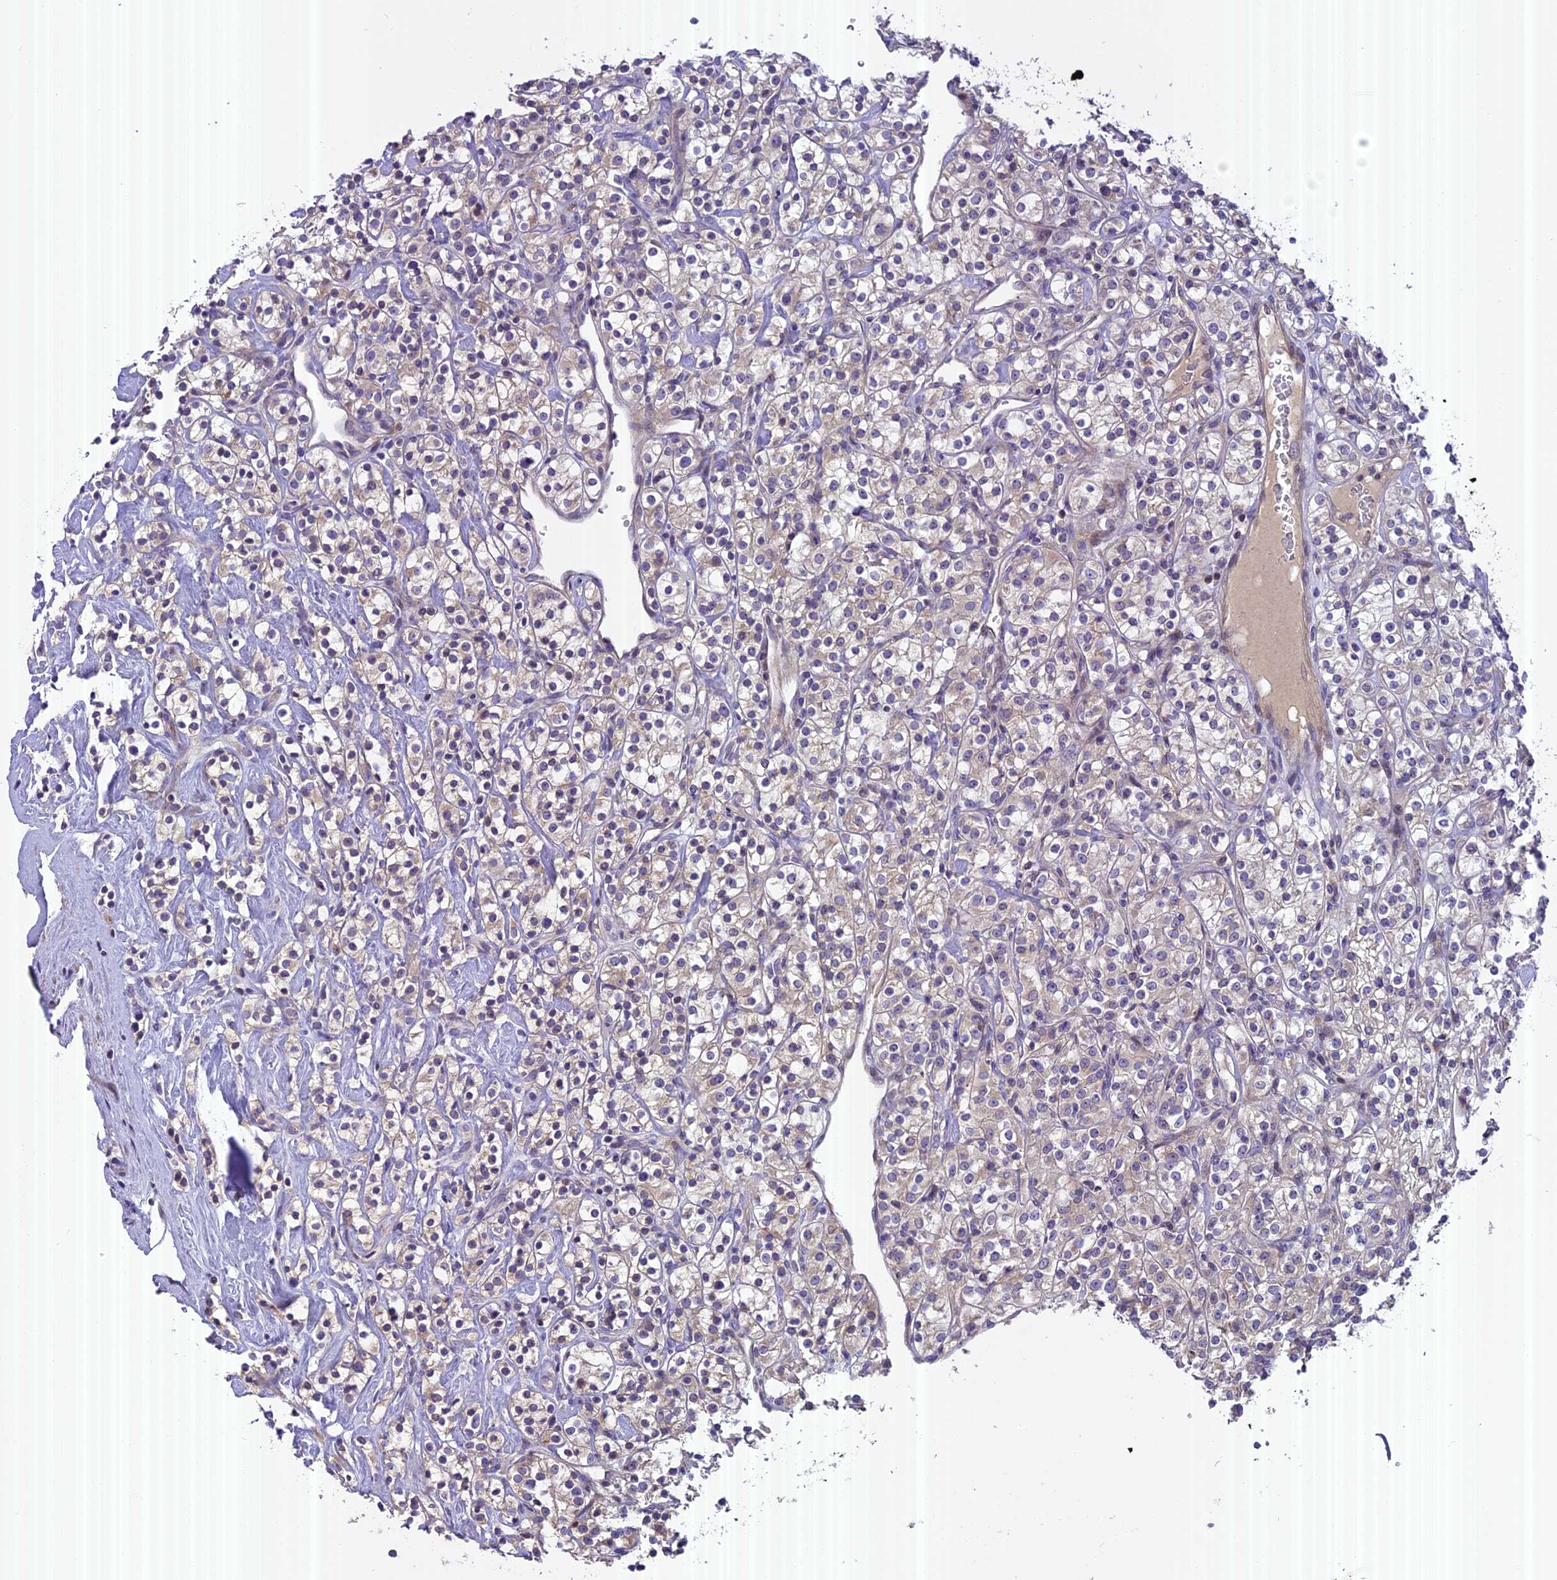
{"staining": {"intensity": "negative", "quantity": "none", "location": "none"}, "tissue": "renal cancer", "cell_type": "Tumor cells", "image_type": "cancer", "snomed": [{"axis": "morphology", "description": "Adenocarcinoma, NOS"}, {"axis": "topography", "description": "Kidney"}], "caption": "IHC histopathology image of adenocarcinoma (renal) stained for a protein (brown), which demonstrates no staining in tumor cells.", "gene": "FAM98C", "patient": {"sex": "male", "age": 77}}